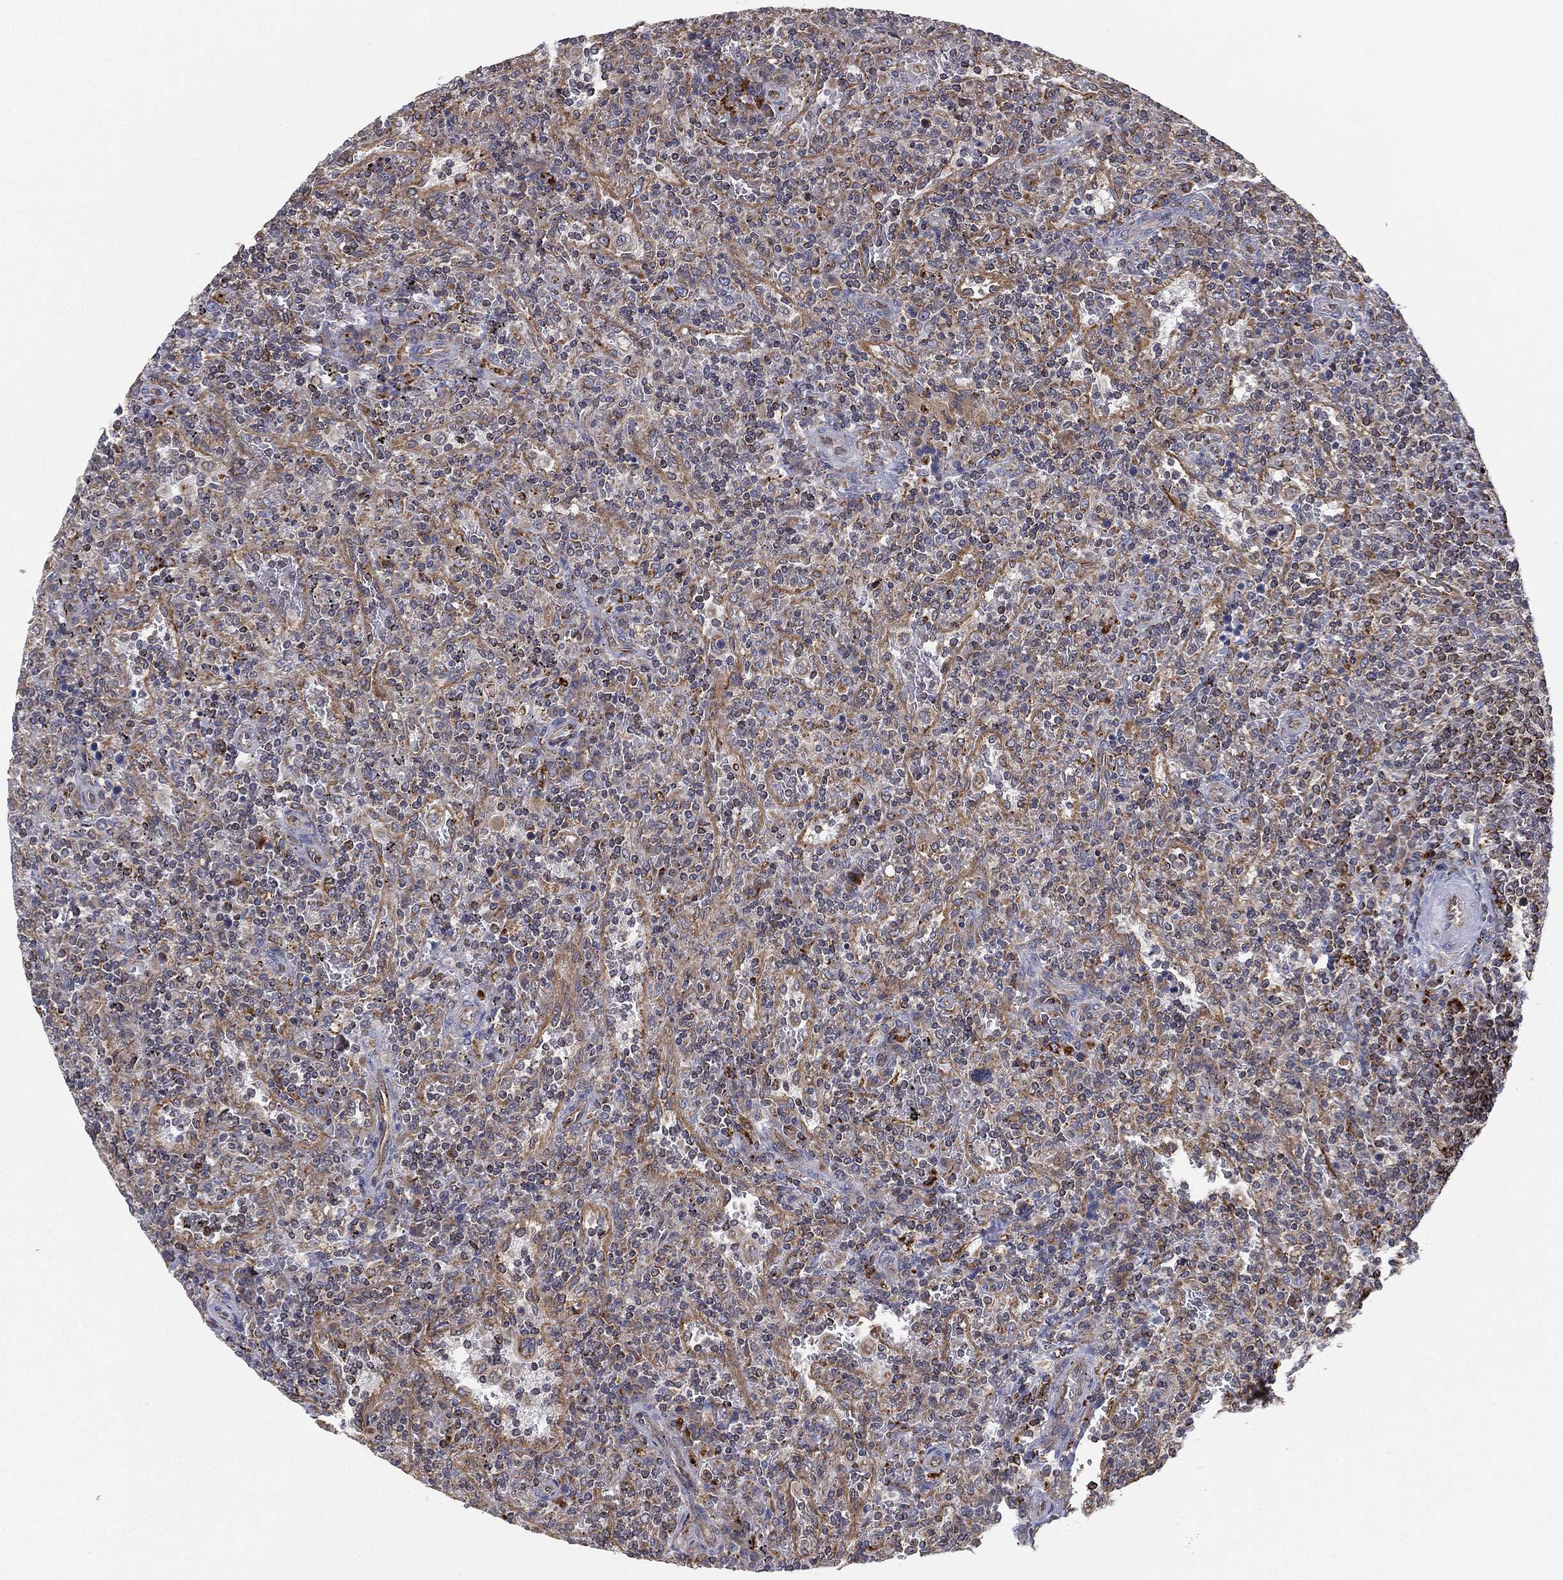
{"staining": {"intensity": "negative", "quantity": "none", "location": "none"}, "tissue": "lymphoma", "cell_type": "Tumor cells", "image_type": "cancer", "snomed": [{"axis": "morphology", "description": "Malignant lymphoma, non-Hodgkin's type, Low grade"}, {"axis": "topography", "description": "Spleen"}], "caption": "Immunohistochemical staining of human lymphoma exhibits no significant staining in tumor cells. (Brightfield microscopy of DAB (3,3'-diaminobenzidine) immunohistochemistry (IHC) at high magnification).", "gene": "CYB5B", "patient": {"sex": "male", "age": 62}}